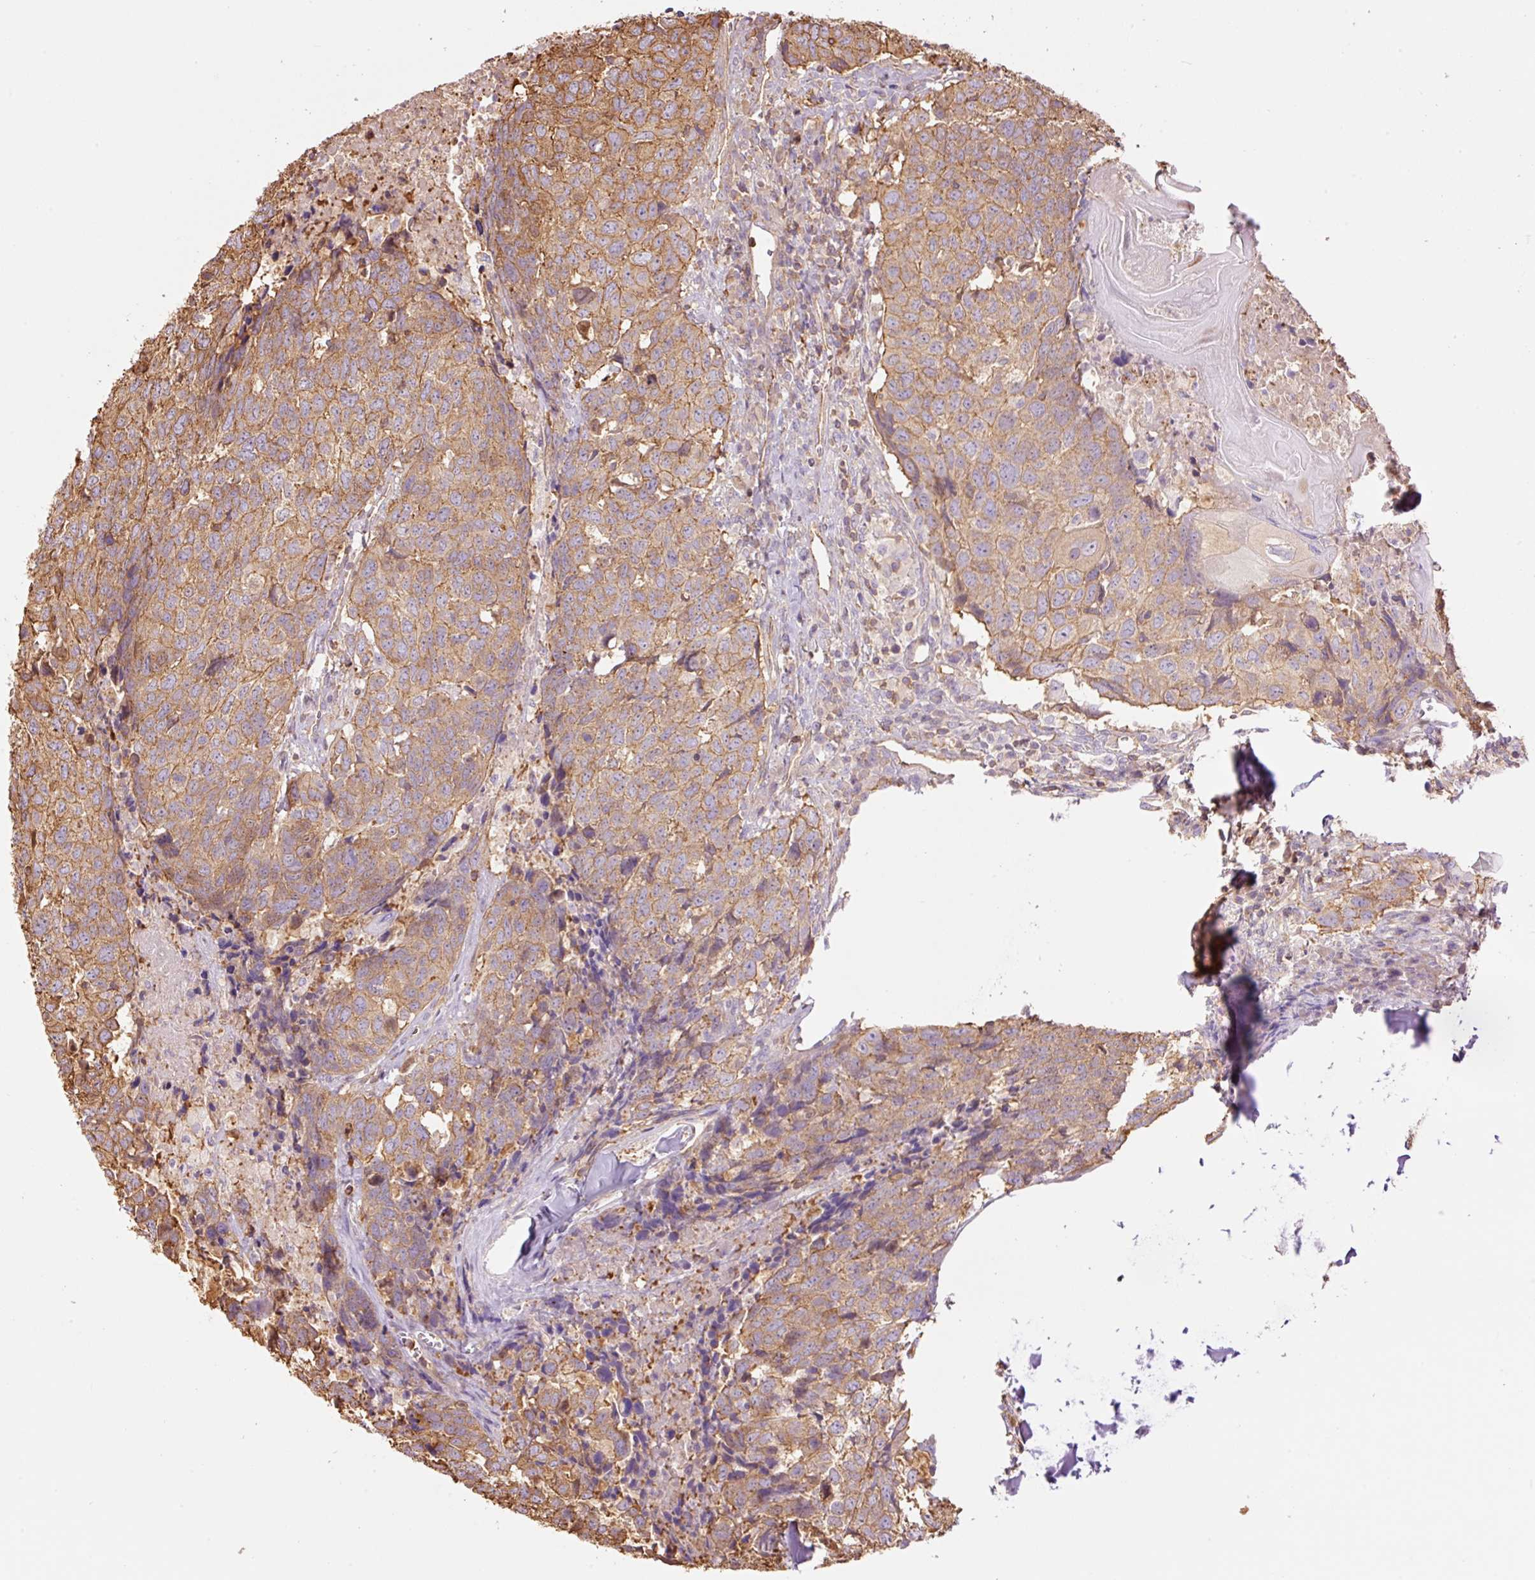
{"staining": {"intensity": "moderate", "quantity": ">75%", "location": "cytoplasmic/membranous"}, "tissue": "head and neck cancer", "cell_type": "Tumor cells", "image_type": "cancer", "snomed": [{"axis": "morphology", "description": "Normal tissue, NOS"}, {"axis": "morphology", "description": "Squamous cell carcinoma, NOS"}, {"axis": "topography", "description": "Skeletal muscle"}, {"axis": "topography", "description": "Vascular tissue"}, {"axis": "topography", "description": "Peripheral nerve tissue"}, {"axis": "topography", "description": "Head-Neck"}], "caption": "High-power microscopy captured an immunohistochemistry micrograph of head and neck squamous cell carcinoma, revealing moderate cytoplasmic/membranous staining in approximately >75% of tumor cells.", "gene": "PPP1R1B", "patient": {"sex": "male", "age": 66}}